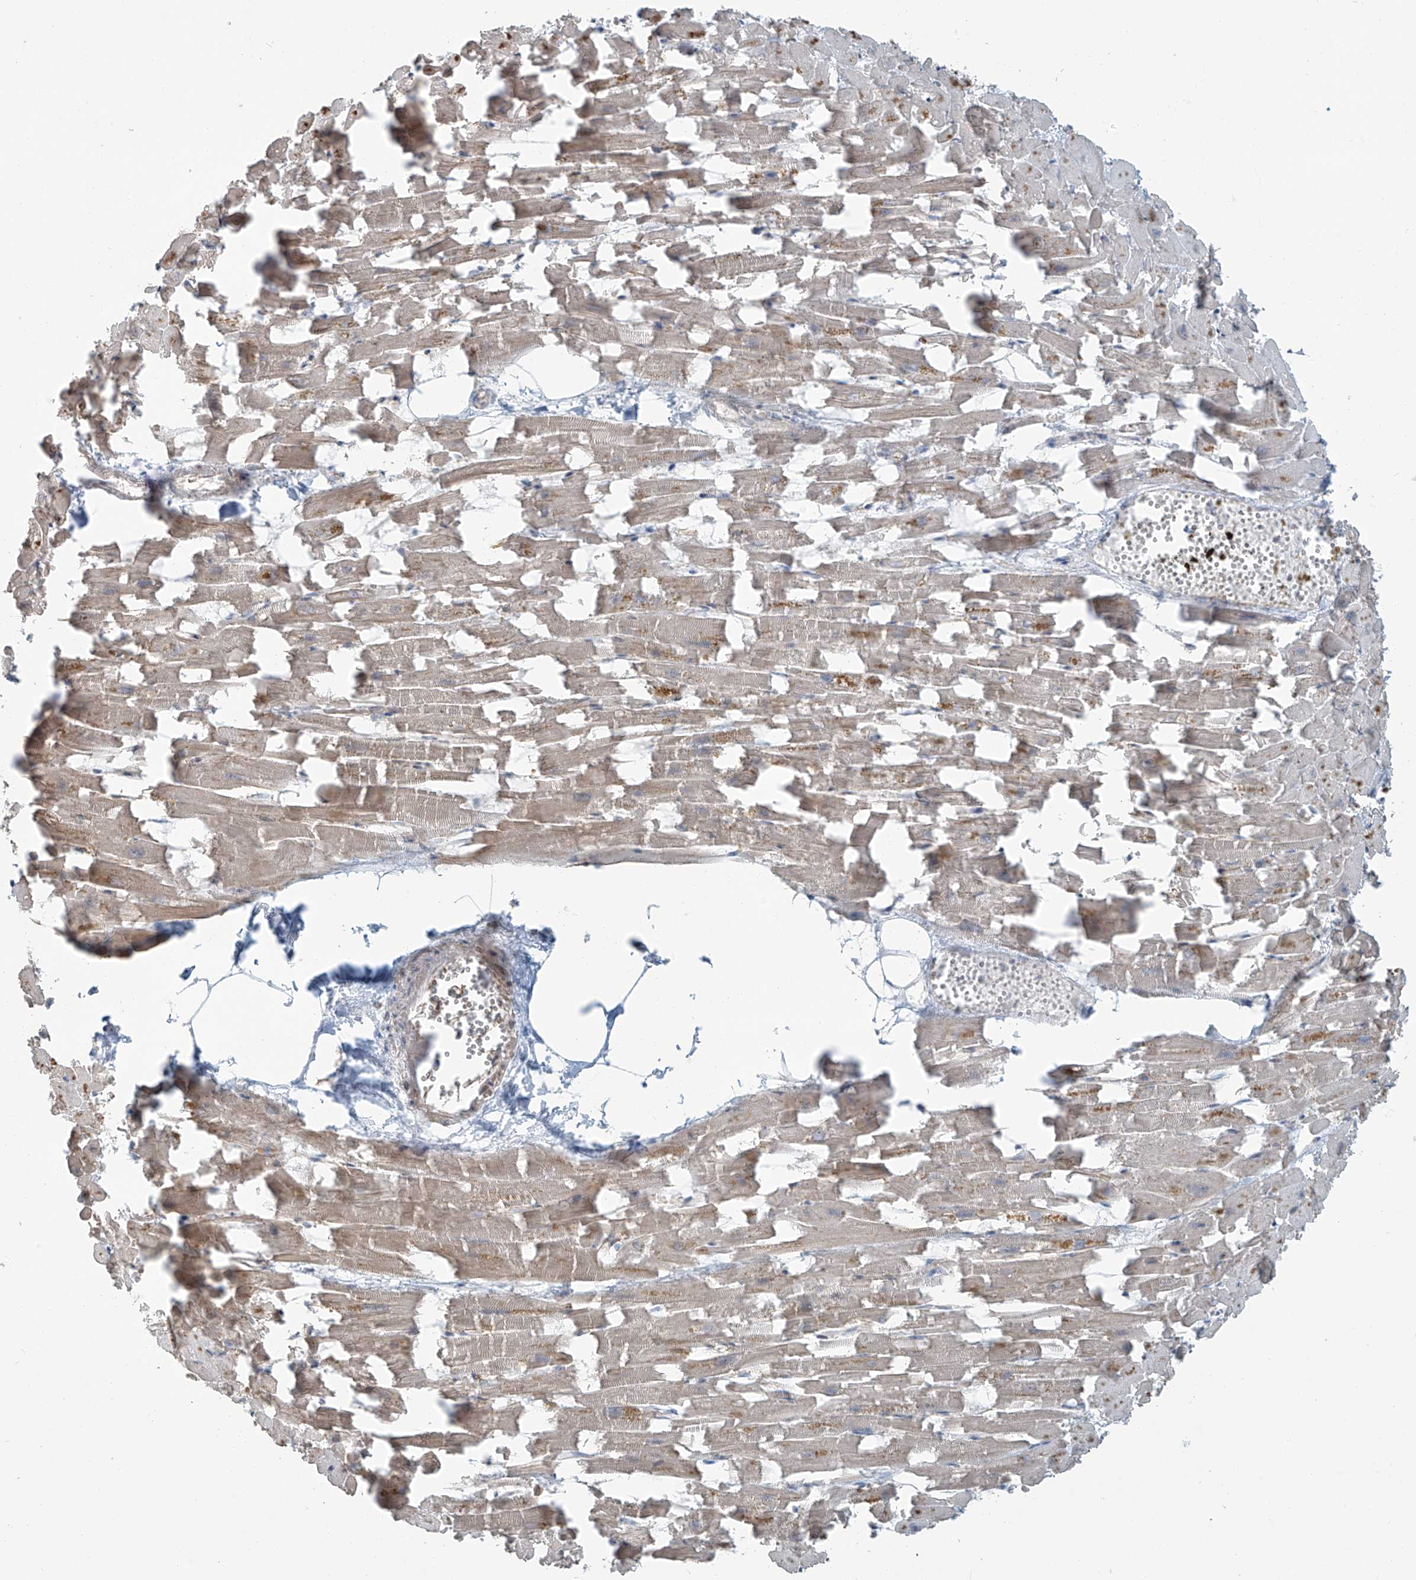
{"staining": {"intensity": "weak", "quantity": ">75%", "location": "cytoplasmic/membranous"}, "tissue": "heart muscle", "cell_type": "Cardiomyocytes", "image_type": "normal", "snomed": [{"axis": "morphology", "description": "Normal tissue, NOS"}, {"axis": "topography", "description": "Heart"}], "caption": "Weak cytoplasmic/membranous expression is seen in about >75% of cardiomyocytes in unremarkable heart muscle. The staining is performed using DAB (3,3'-diaminobenzidine) brown chromogen to label protein expression. The nuclei are counter-stained blue using hematoxylin.", "gene": "ZNF16", "patient": {"sex": "female", "age": 64}}